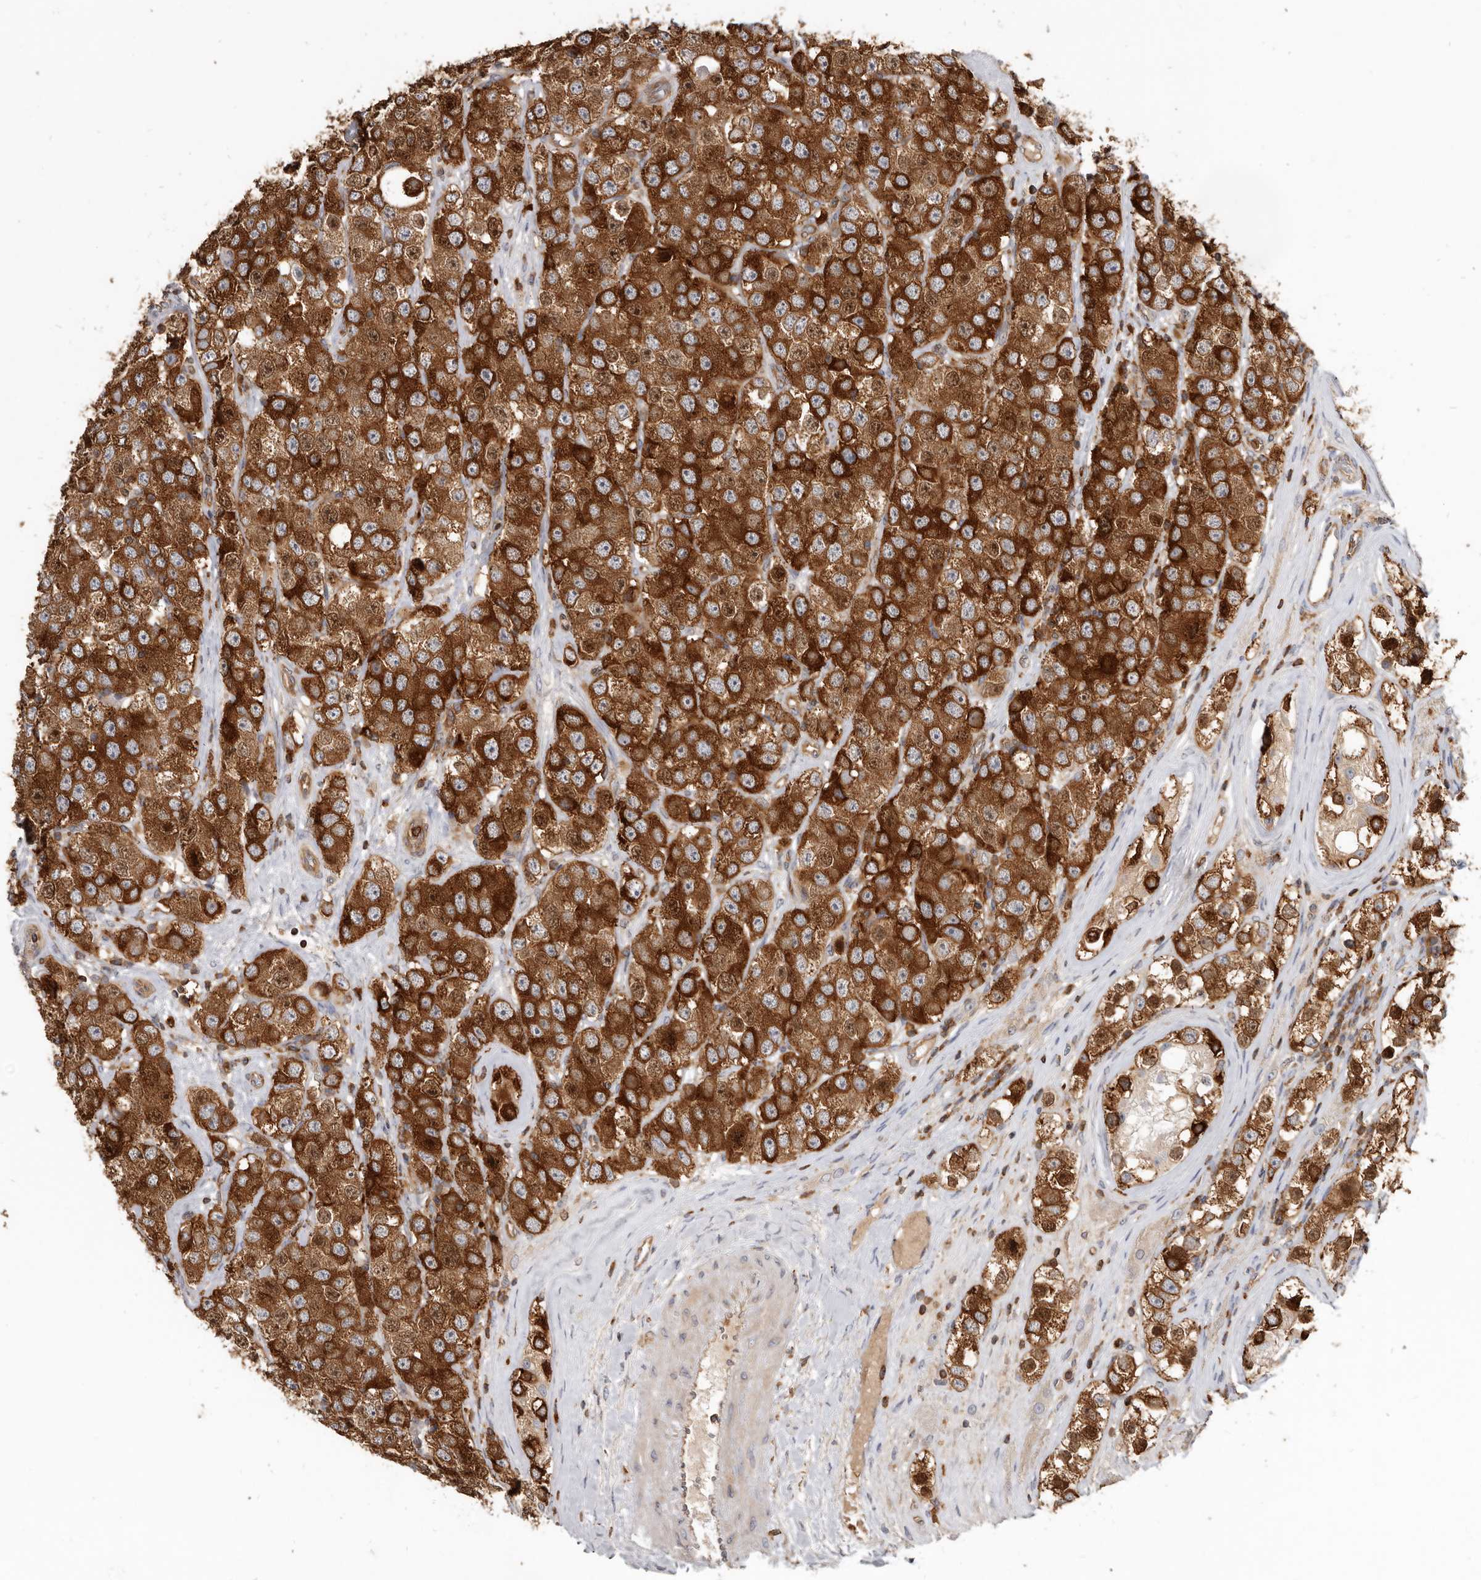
{"staining": {"intensity": "strong", "quantity": ">75%", "location": "cytoplasmic/membranous"}, "tissue": "testis cancer", "cell_type": "Tumor cells", "image_type": "cancer", "snomed": [{"axis": "morphology", "description": "Seminoma, NOS"}, {"axis": "topography", "description": "Testis"}], "caption": "Human testis cancer (seminoma) stained with a brown dye exhibits strong cytoplasmic/membranous positive staining in approximately >75% of tumor cells.", "gene": "CBL", "patient": {"sex": "male", "age": 28}}